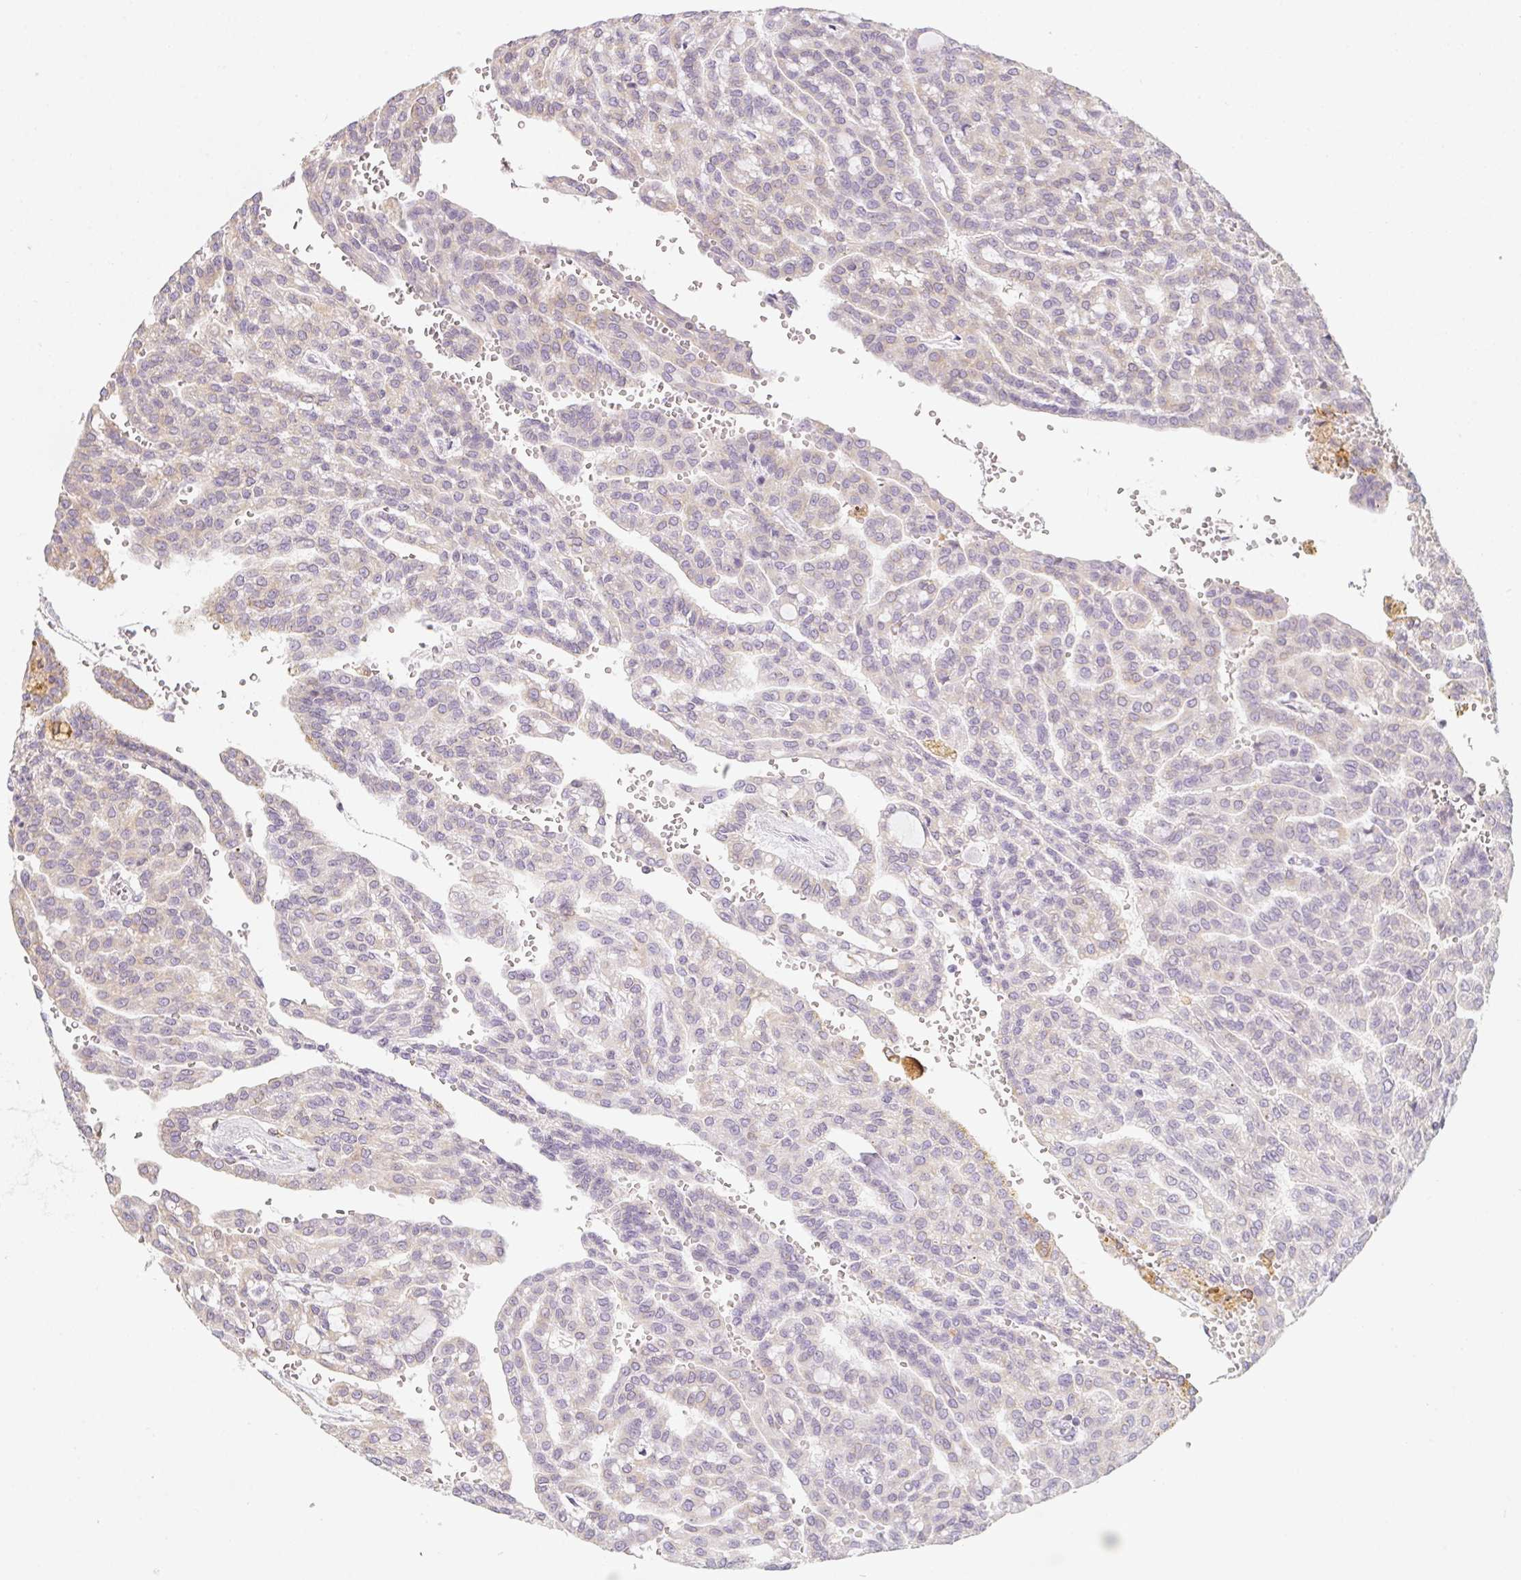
{"staining": {"intensity": "negative", "quantity": "none", "location": "none"}, "tissue": "renal cancer", "cell_type": "Tumor cells", "image_type": "cancer", "snomed": [{"axis": "morphology", "description": "Adenocarcinoma, NOS"}, {"axis": "topography", "description": "Kidney"}], "caption": "Protein analysis of adenocarcinoma (renal) displays no significant expression in tumor cells.", "gene": "SOAT1", "patient": {"sex": "male", "age": 63}}